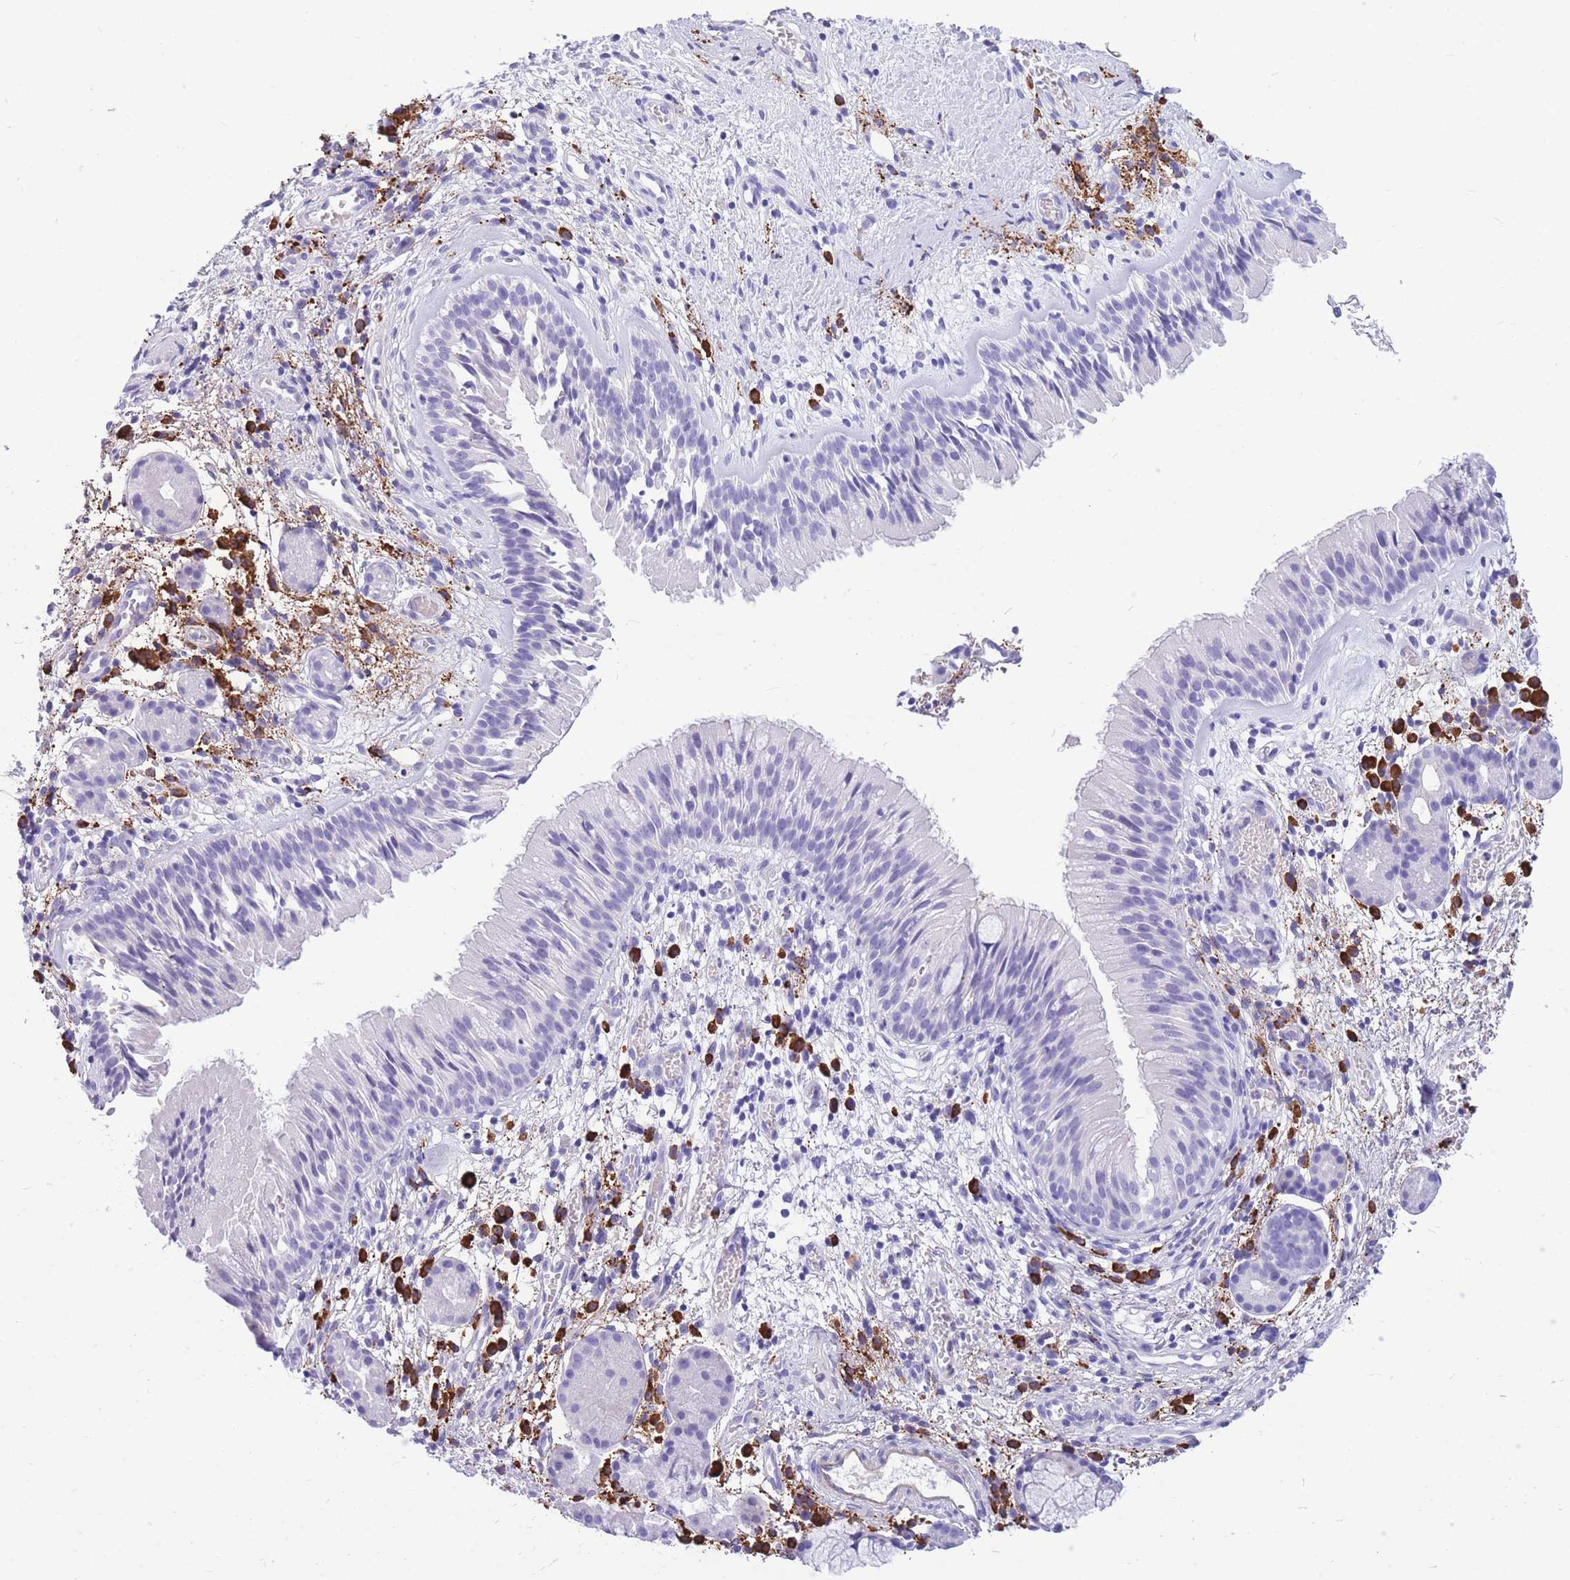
{"staining": {"intensity": "negative", "quantity": "none", "location": "none"}, "tissue": "nasopharynx", "cell_type": "Respiratory epithelial cells", "image_type": "normal", "snomed": [{"axis": "morphology", "description": "Normal tissue, NOS"}, {"axis": "topography", "description": "Nasopharynx"}], "caption": "DAB (3,3'-diaminobenzidine) immunohistochemical staining of normal nasopharynx demonstrates no significant positivity in respiratory epithelial cells.", "gene": "ZFP62", "patient": {"sex": "male", "age": 65}}